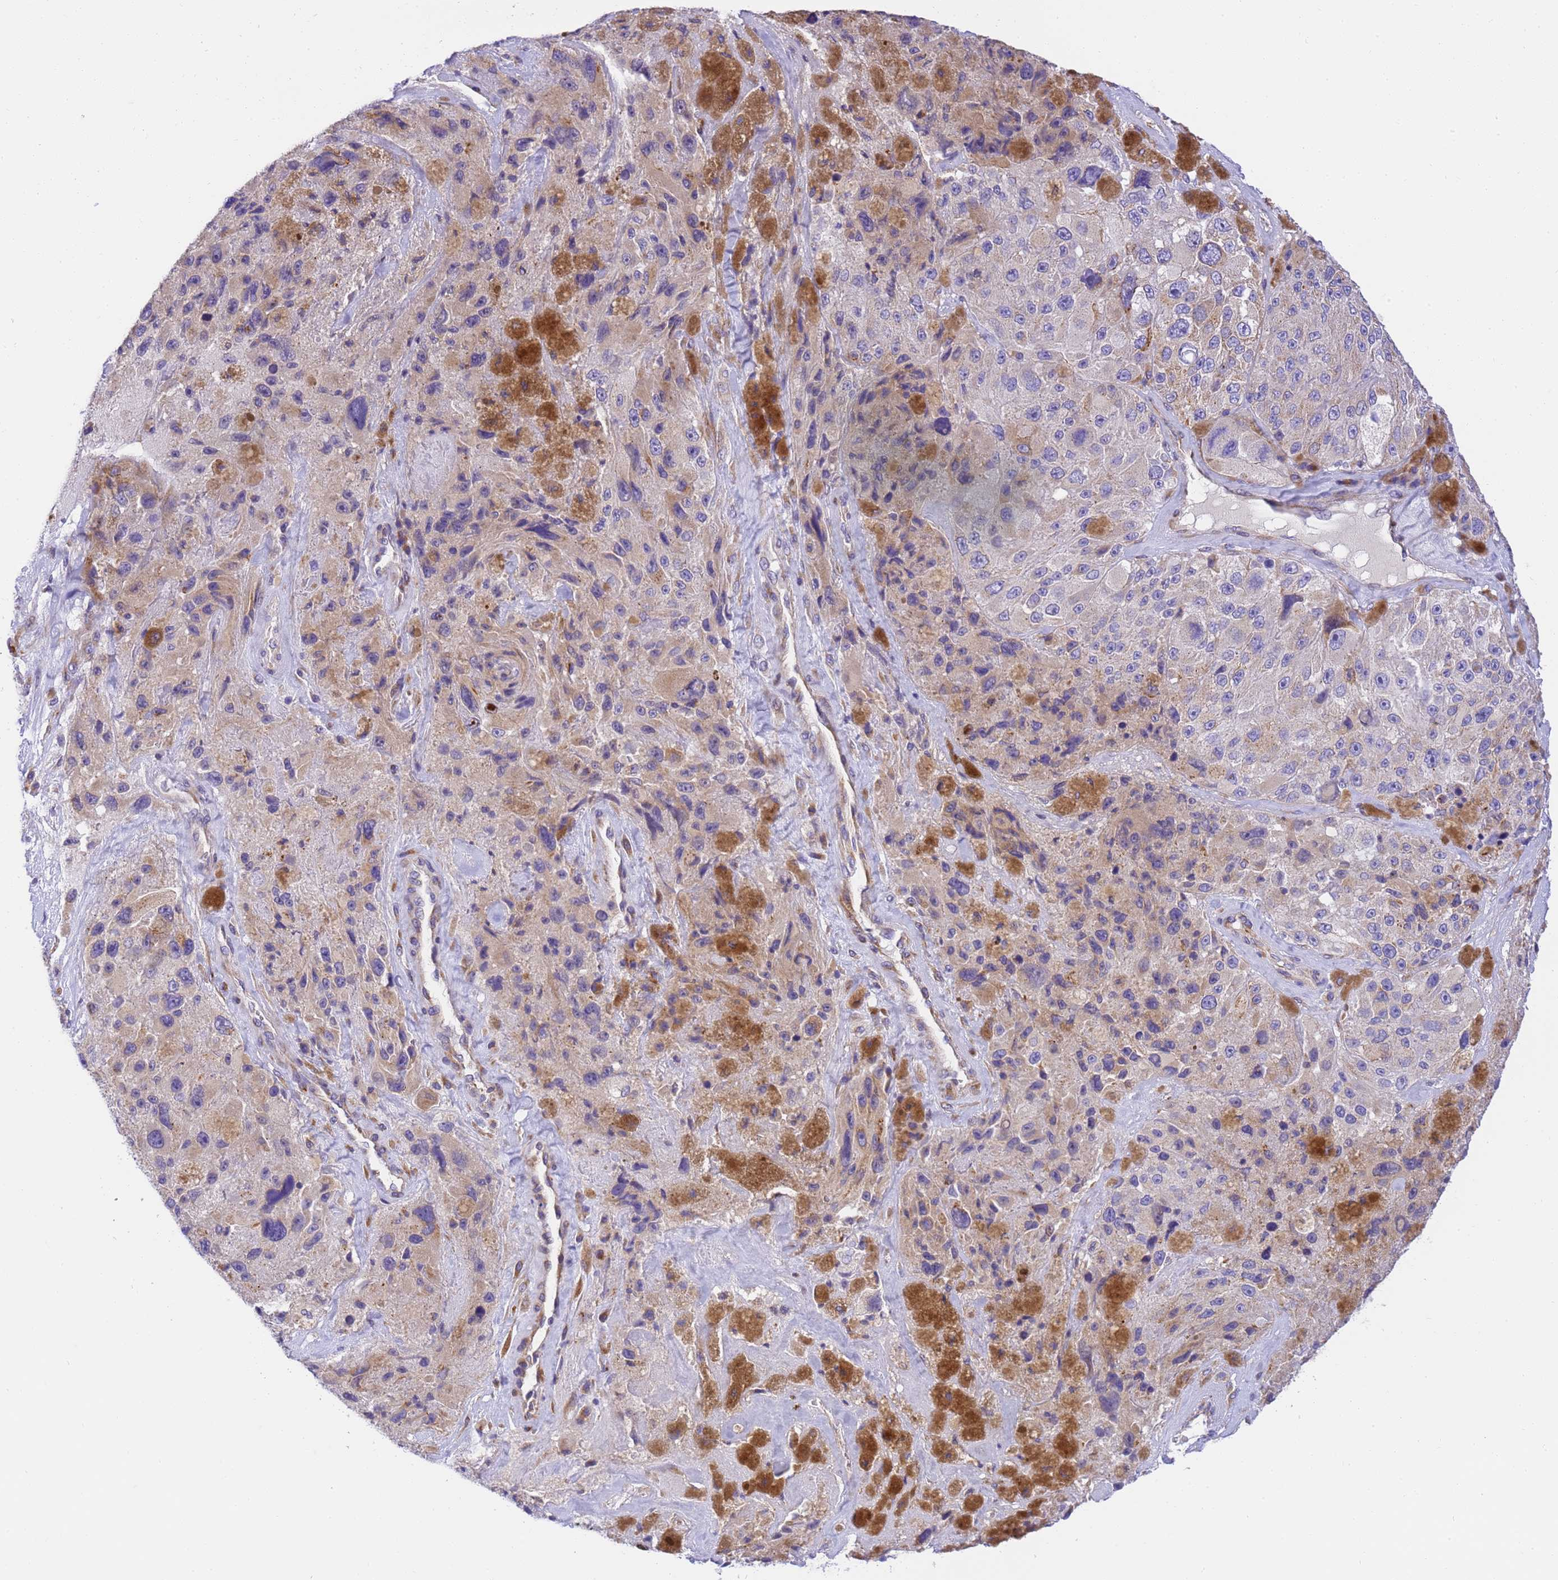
{"staining": {"intensity": "weak", "quantity": "<25%", "location": "cytoplasmic/membranous"}, "tissue": "melanoma", "cell_type": "Tumor cells", "image_type": "cancer", "snomed": [{"axis": "morphology", "description": "Malignant melanoma, Metastatic site"}, {"axis": "topography", "description": "Lymph node"}], "caption": "Photomicrograph shows no significant protein positivity in tumor cells of malignant melanoma (metastatic site).", "gene": "RHBDD3", "patient": {"sex": "male", "age": 62}}